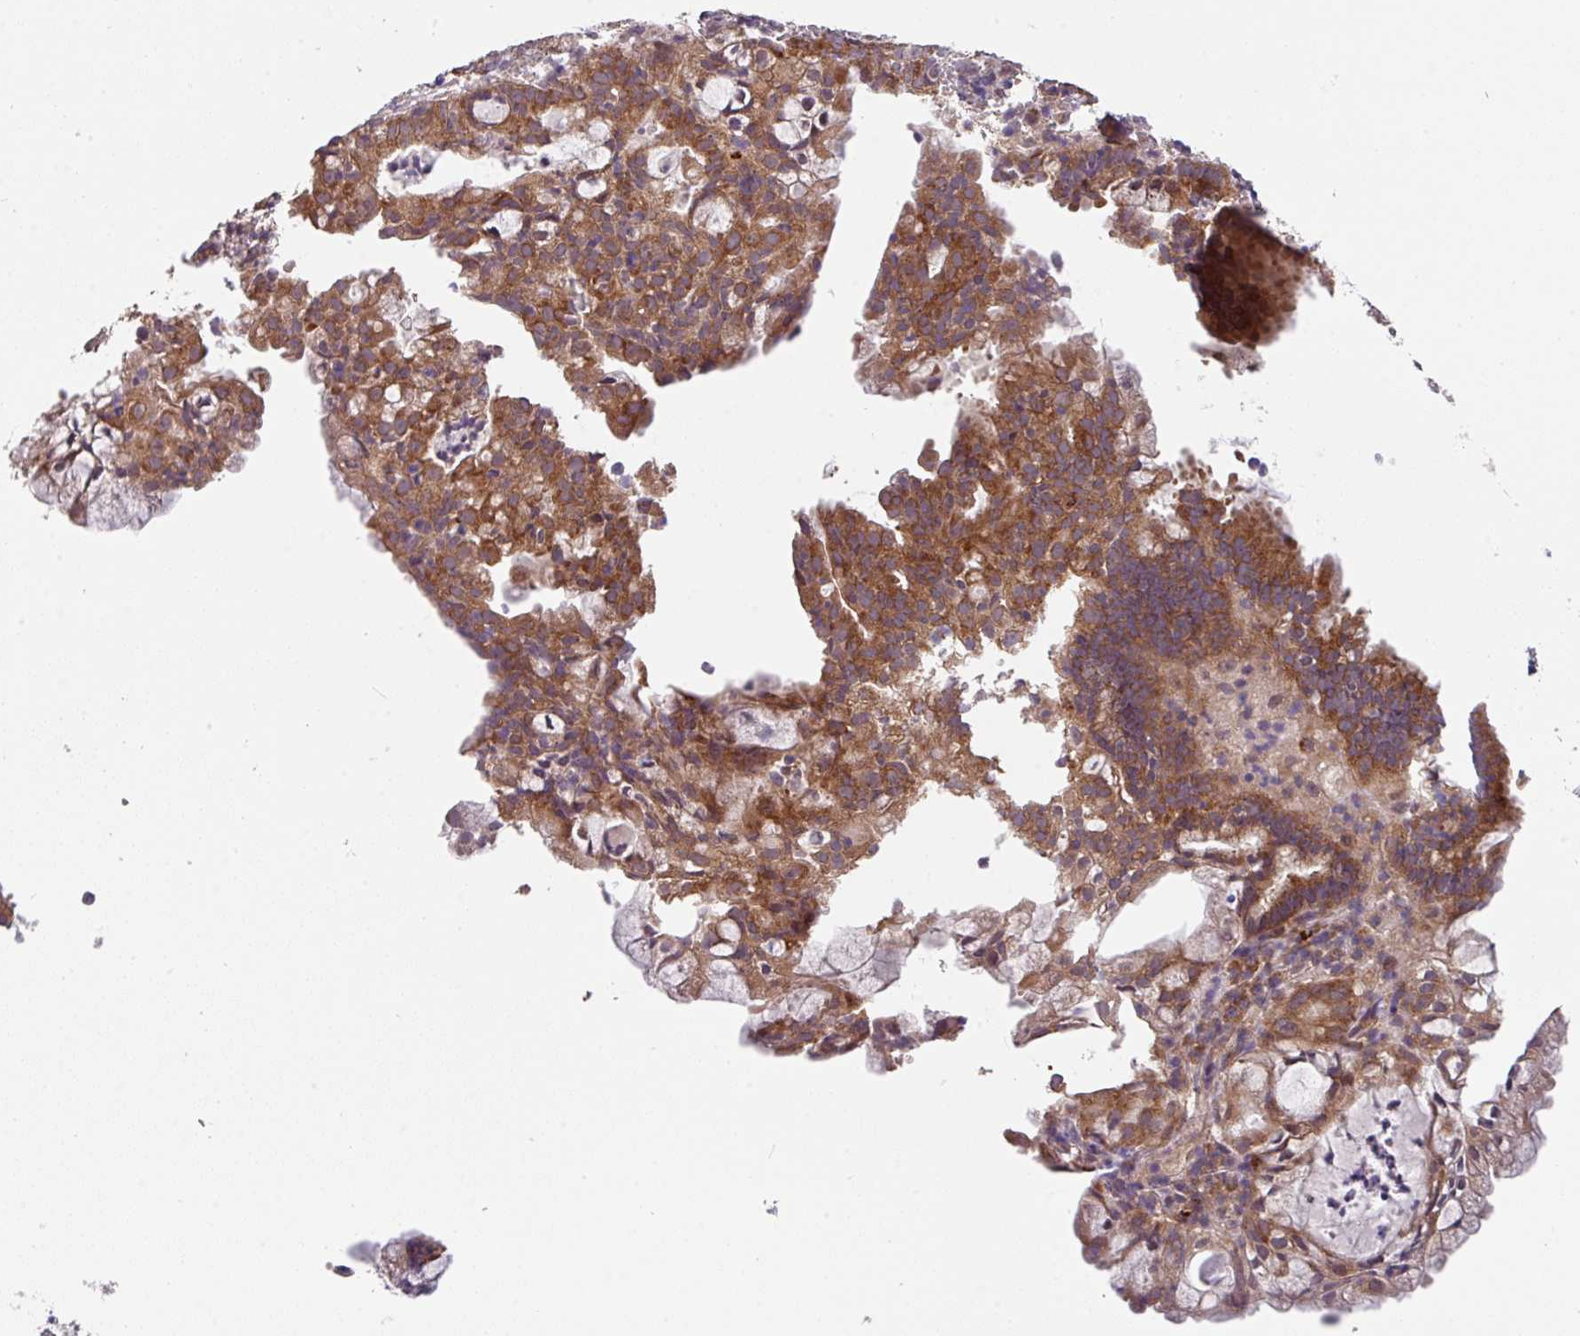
{"staining": {"intensity": "moderate", "quantity": ">75%", "location": "cytoplasmic/membranous"}, "tissue": "endometrial cancer", "cell_type": "Tumor cells", "image_type": "cancer", "snomed": [{"axis": "morphology", "description": "Adenocarcinoma, NOS"}, {"axis": "topography", "description": "Endometrium"}], "caption": "IHC photomicrograph of human adenocarcinoma (endometrial) stained for a protein (brown), which exhibits medium levels of moderate cytoplasmic/membranous staining in about >75% of tumor cells.", "gene": "EIF4B", "patient": {"sex": "female", "age": 80}}